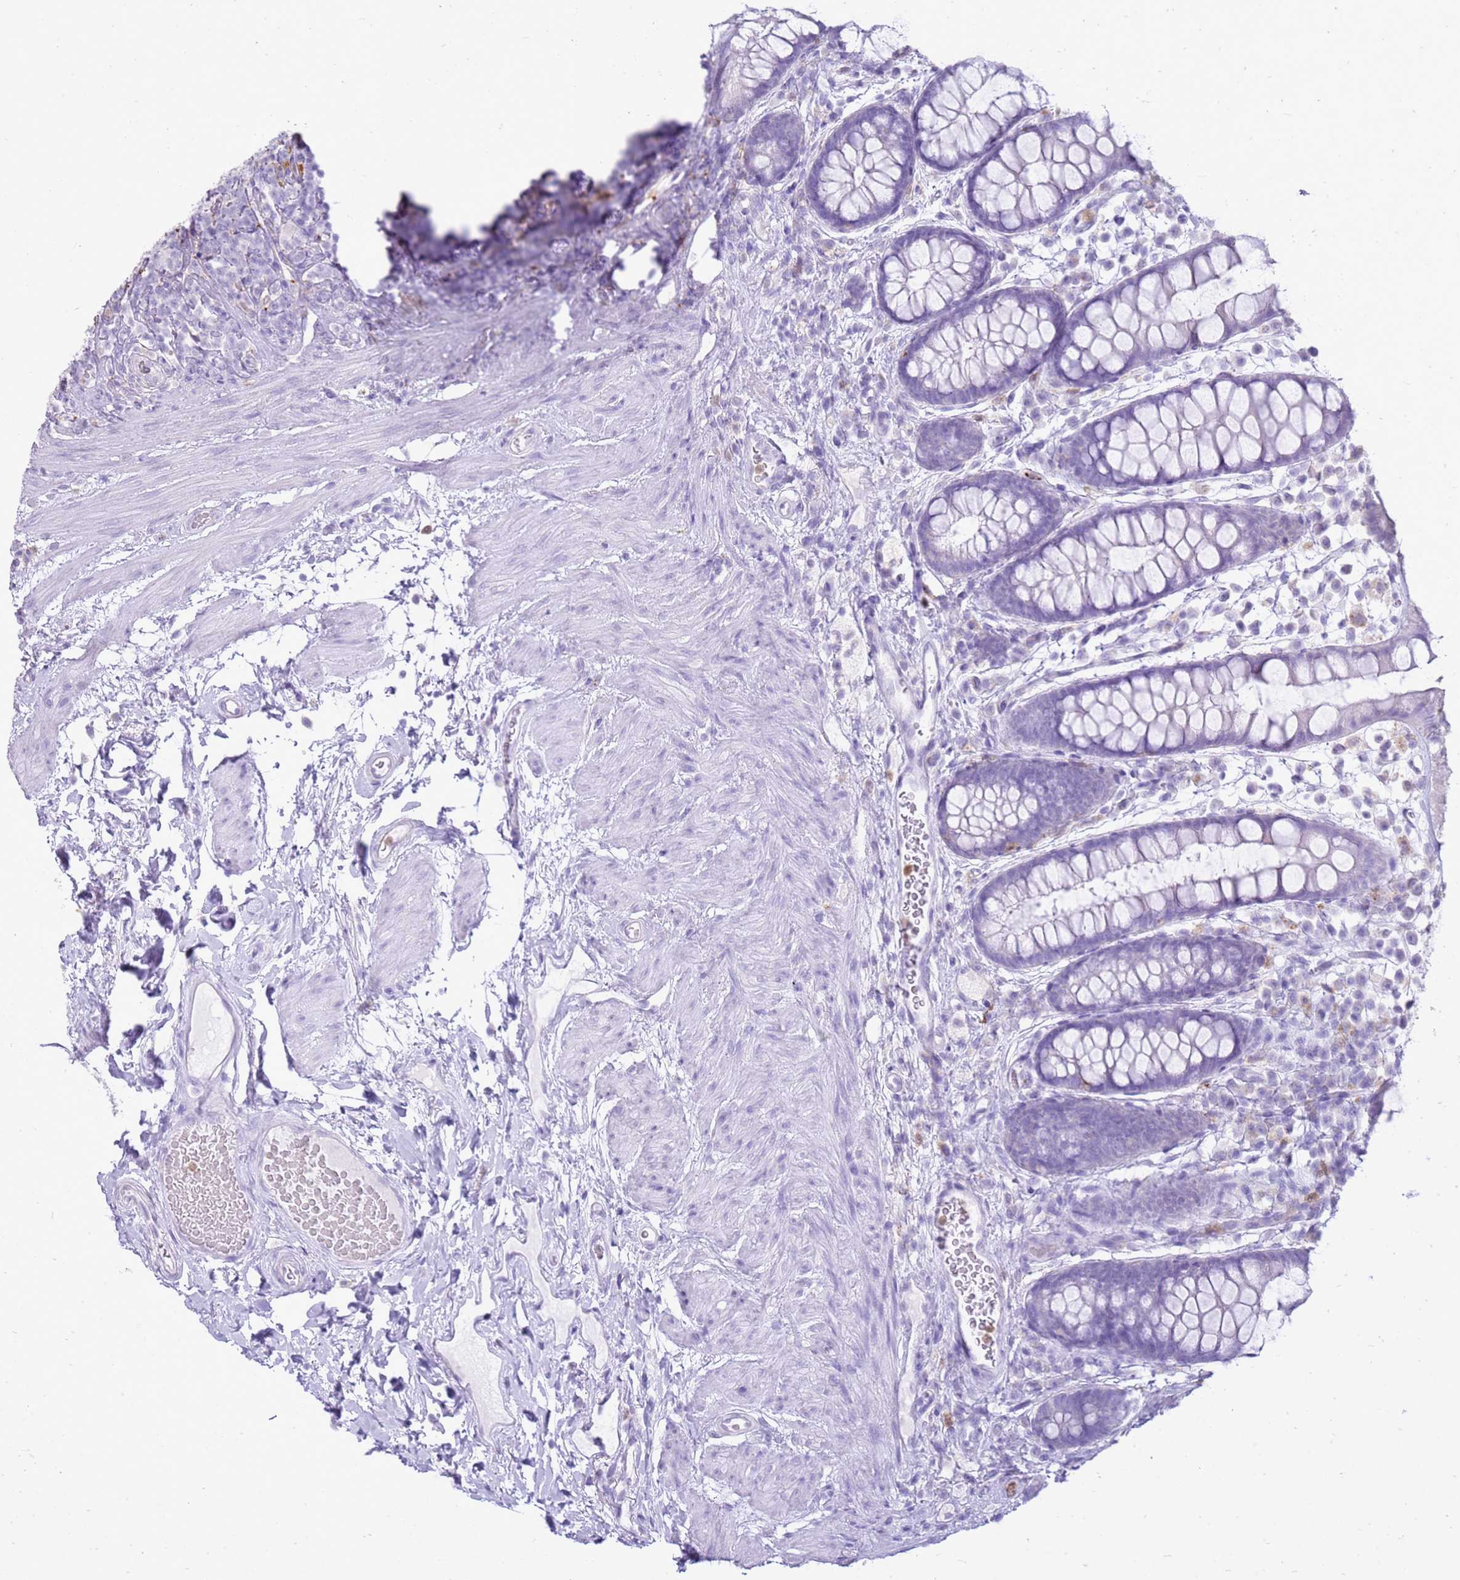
{"staining": {"intensity": "negative", "quantity": "none", "location": "none"}, "tissue": "rectum", "cell_type": "Glandular cells", "image_type": "normal", "snomed": [{"axis": "morphology", "description": "Normal tissue, NOS"}, {"axis": "topography", "description": "Rectum"}, {"axis": "topography", "description": "Peripheral nerve tissue"}], "caption": "Image shows no protein positivity in glandular cells of normal rectum.", "gene": "CSTA", "patient": {"sex": "female", "age": 69}}